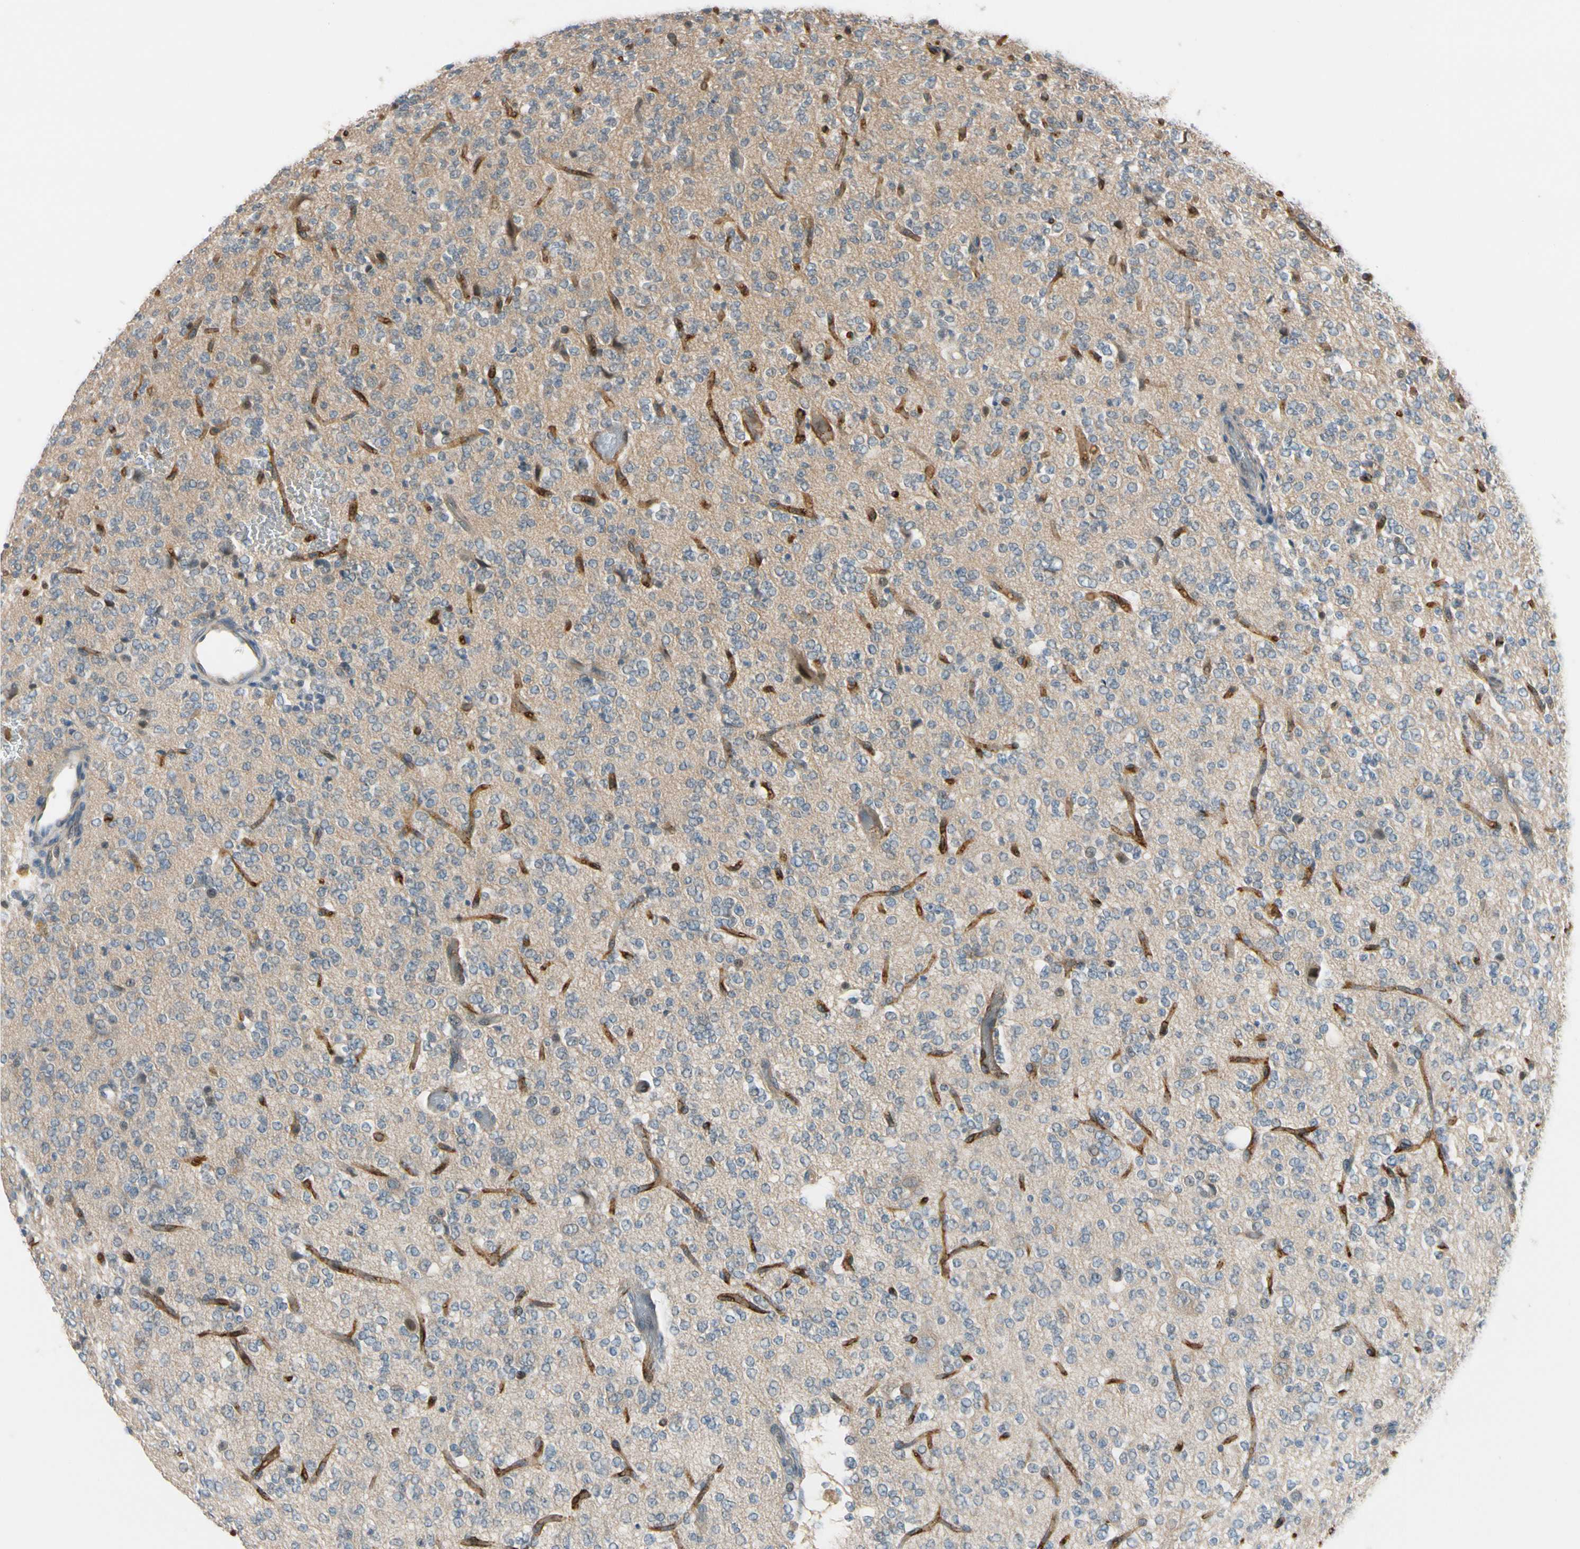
{"staining": {"intensity": "negative", "quantity": "none", "location": "none"}, "tissue": "glioma", "cell_type": "Tumor cells", "image_type": "cancer", "snomed": [{"axis": "morphology", "description": "Glioma, malignant, Low grade"}, {"axis": "topography", "description": "Brain"}], "caption": "This photomicrograph is of malignant glioma (low-grade) stained with immunohistochemistry to label a protein in brown with the nuclei are counter-stained blue. There is no staining in tumor cells.", "gene": "CFAP36", "patient": {"sex": "male", "age": 38}}